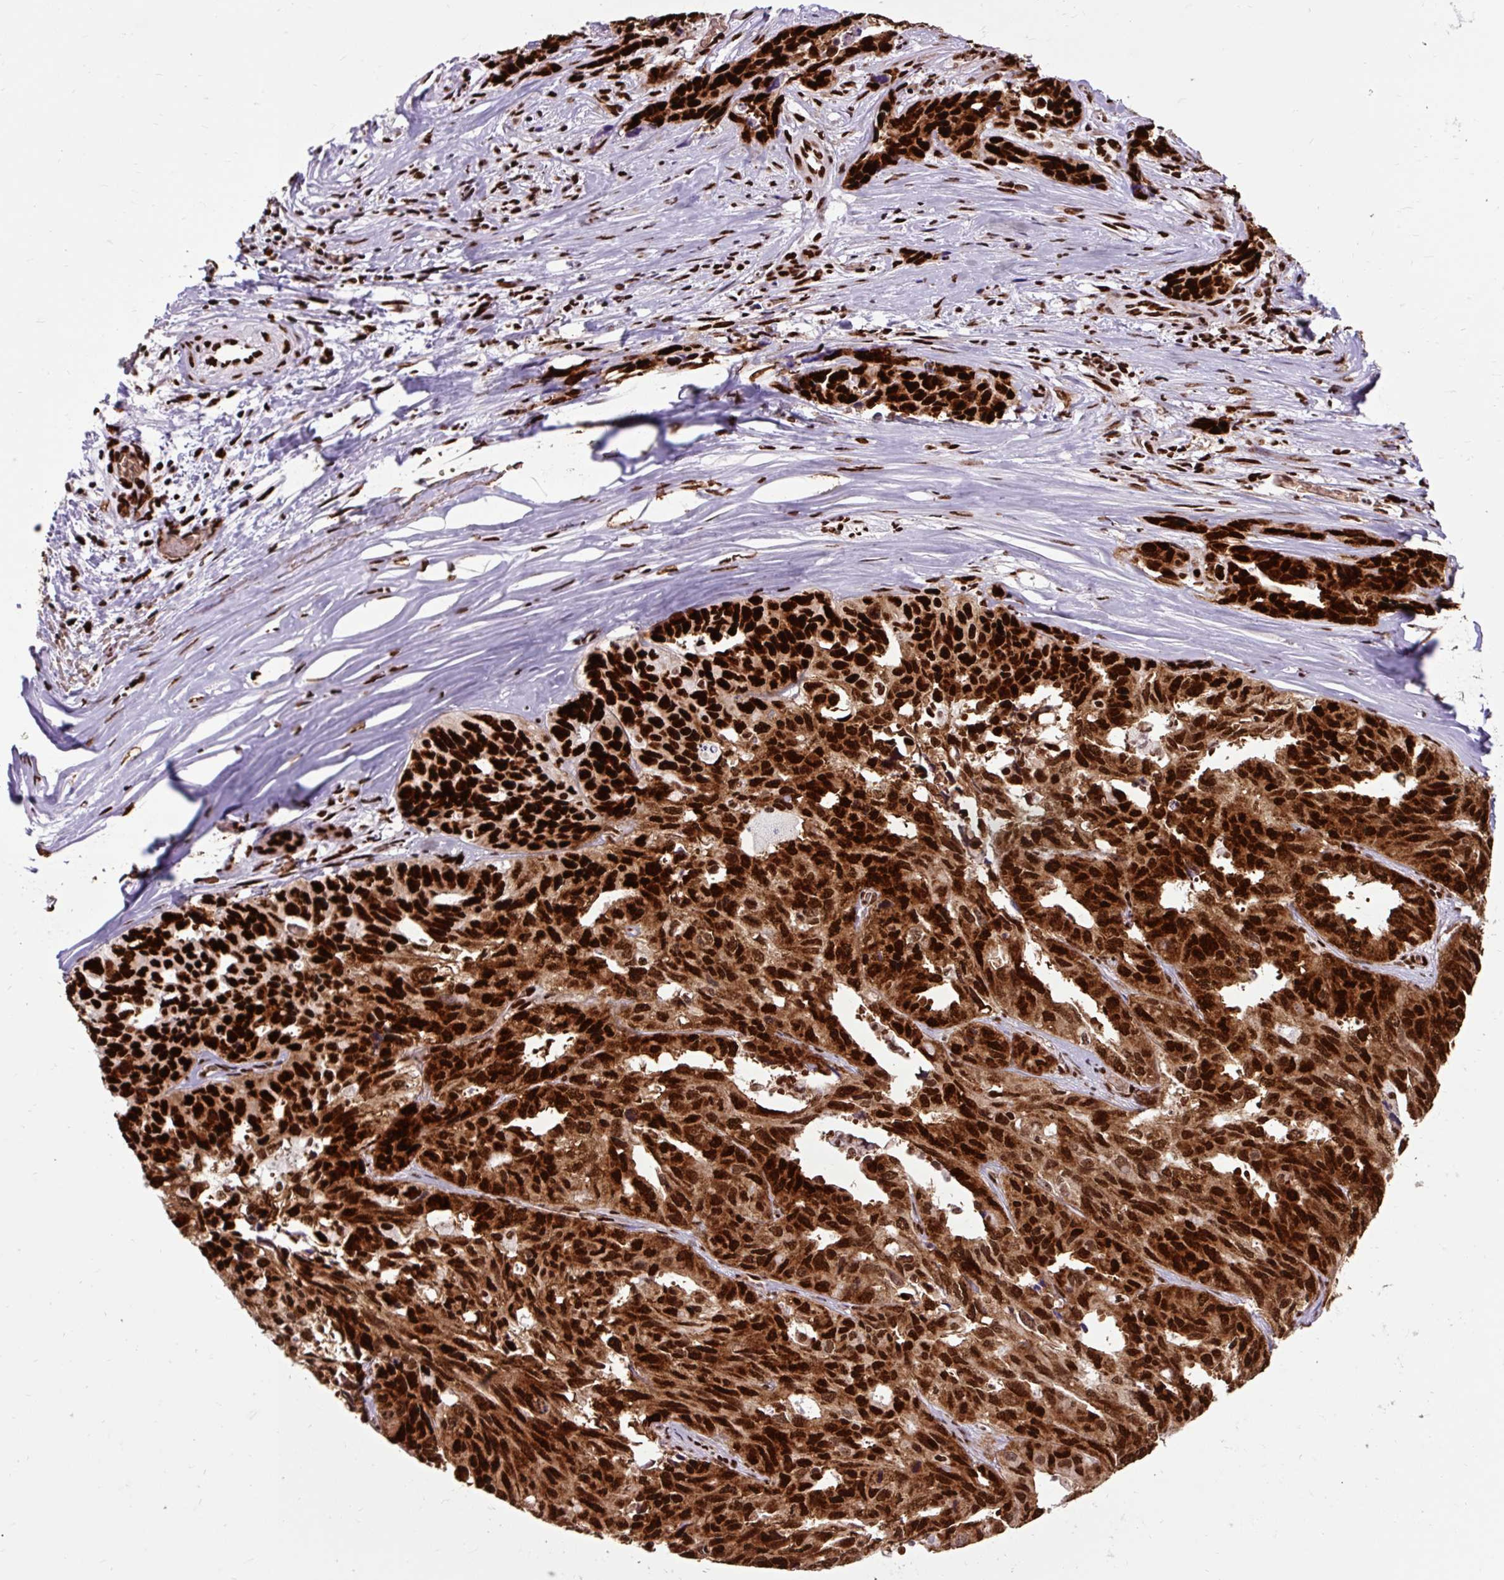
{"staining": {"intensity": "strong", "quantity": ">75%", "location": "cytoplasmic/membranous,nuclear"}, "tissue": "ovarian cancer", "cell_type": "Tumor cells", "image_type": "cancer", "snomed": [{"axis": "morphology", "description": "Cystadenocarcinoma, serous, NOS"}, {"axis": "topography", "description": "Ovary"}], "caption": "Immunohistochemistry (IHC) of human serous cystadenocarcinoma (ovarian) reveals high levels of strong cytoplasmic/membranous and nuclear staining in approximately >75% of tumor cells. (DAB IHC with brightfield microscopy, high magnification).", "gene": "FUS", "patient": {"sex": "female", "age": 64}}